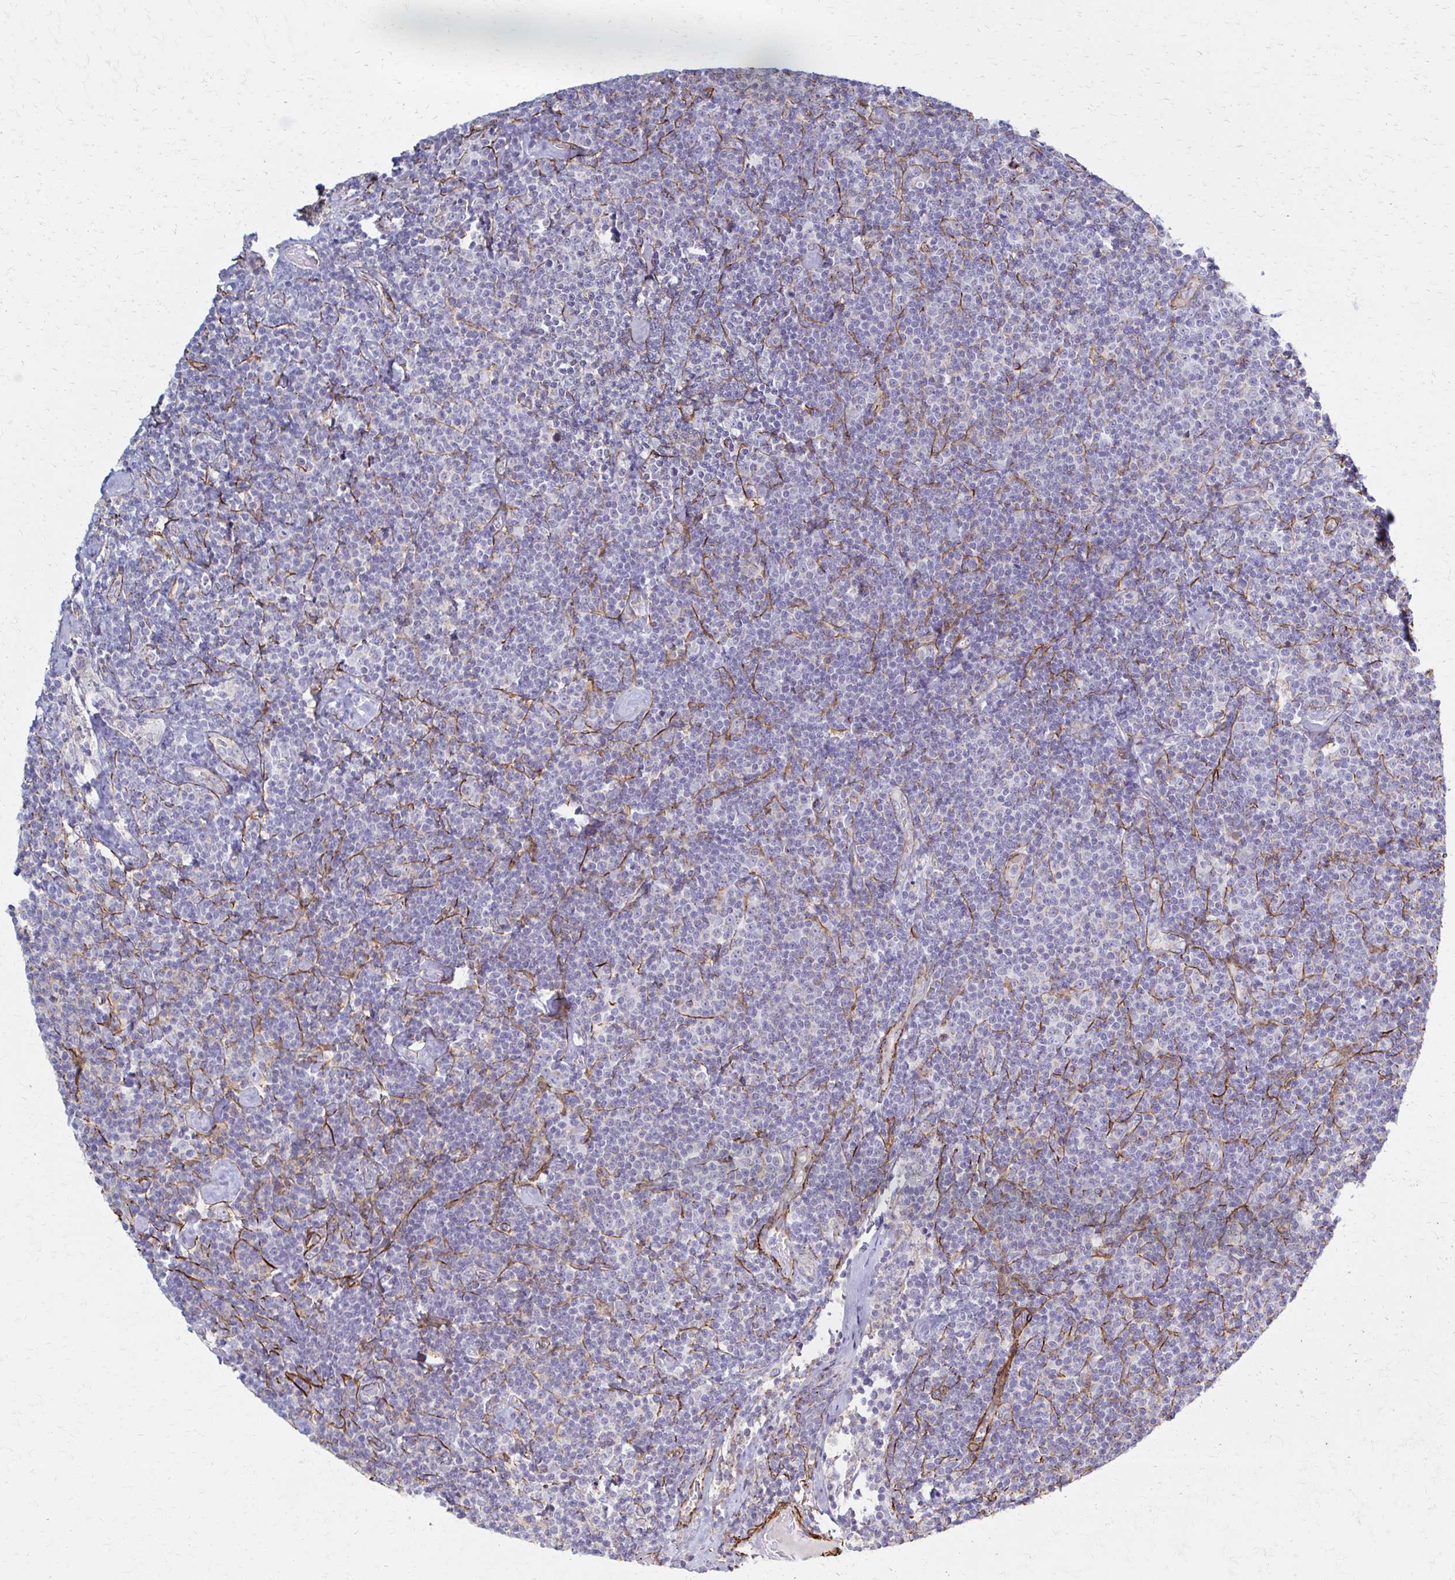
{"staining": {"intensity": "negative", "quantity": "none", "location": "none"}, "tissue": "lymphoma", "cell_type": "Tumor cells", "image_type": "cancer", "snomed": [{"axis": "morphology", "description": "Malignant lymphoma, non-Hodgkin's type, Low grade"}, {"axis": "topography", "description": "Lymph node"}], "caption": "Immunohistochemical staining of human malignant lymphoma, non-Hodgkin's type (low-grade) displays no significant expression in tumor cells.", "gene": "TIMMDC1", "patient": {"sex": "male", "age": 81}}